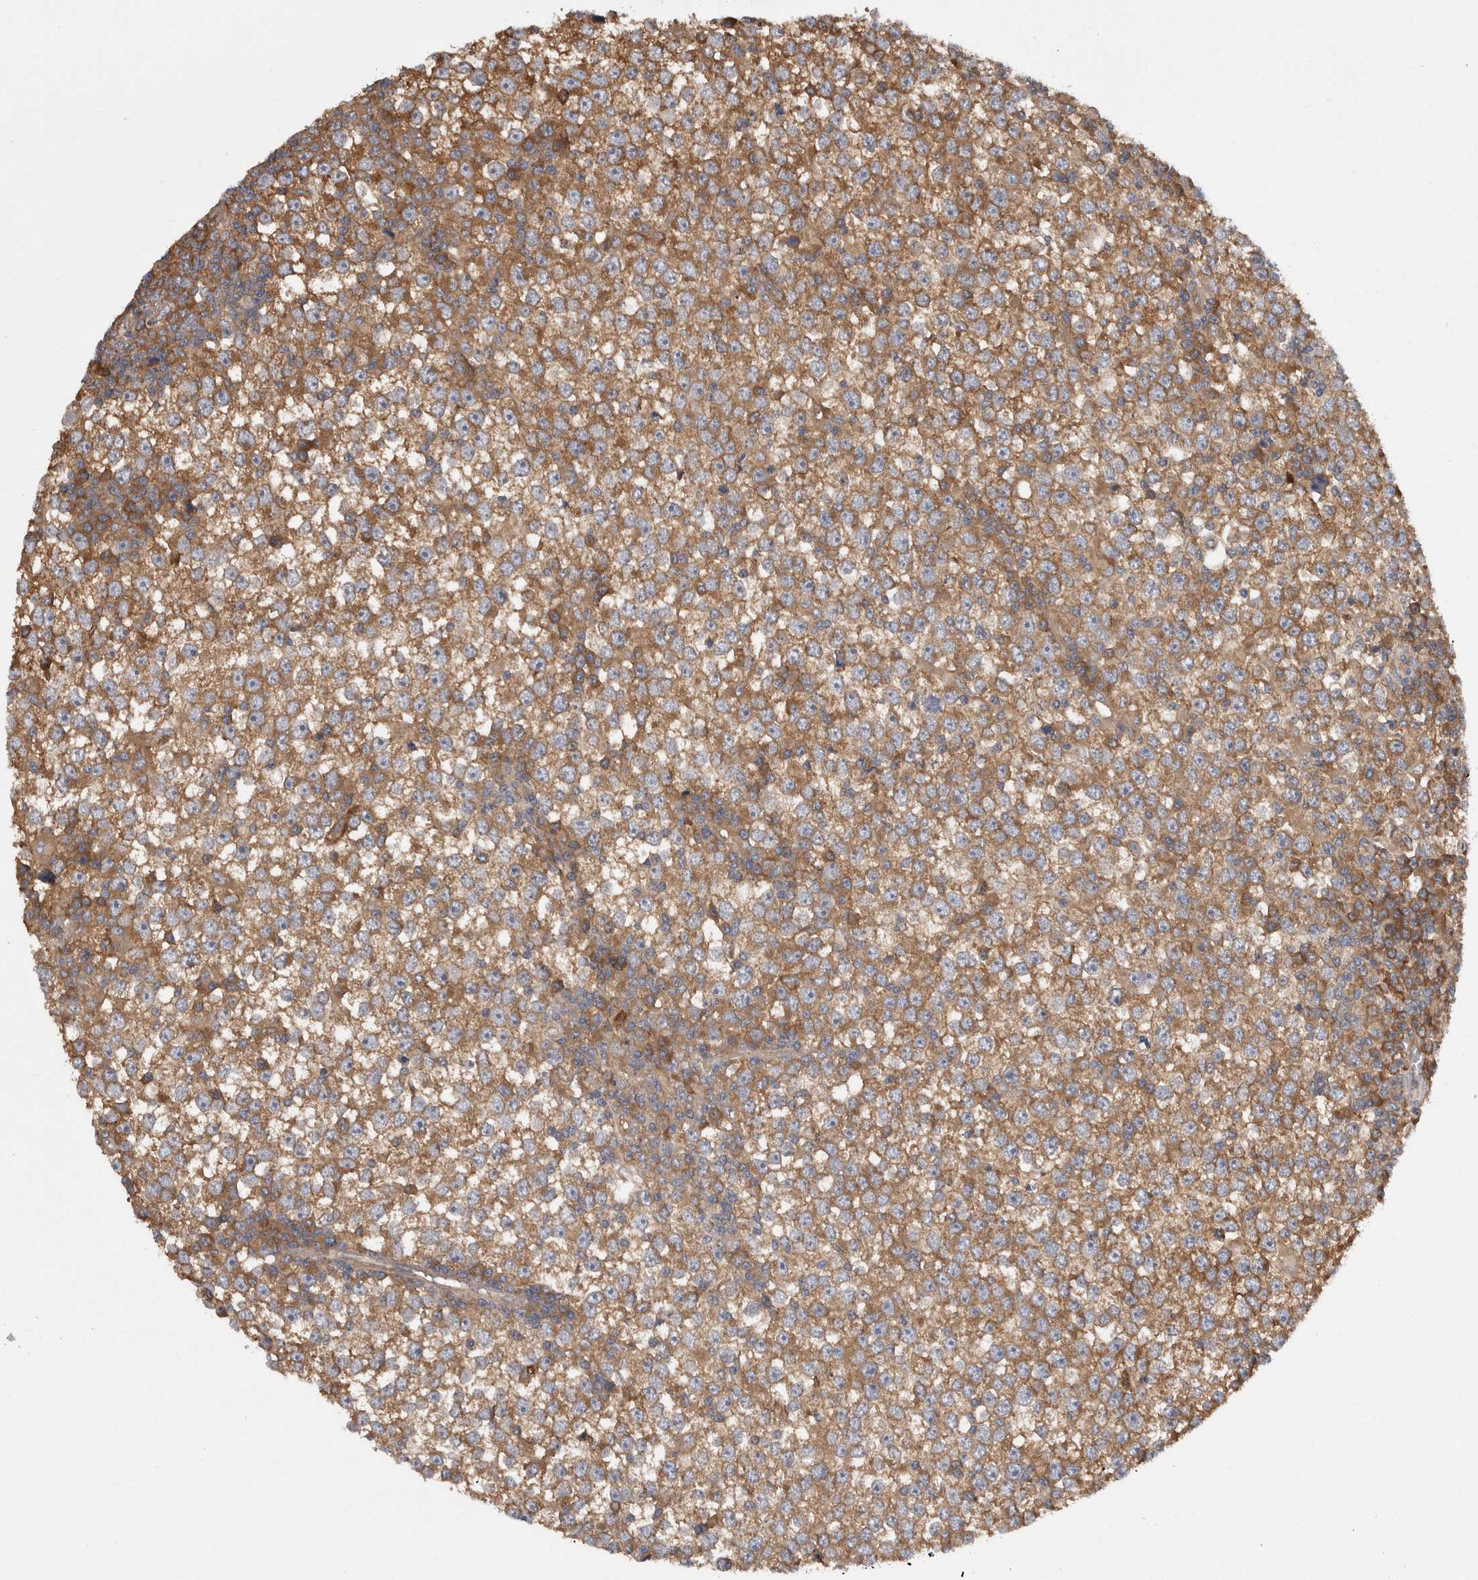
{"staining": {"intensity": "moderate", "quantity": ">75%", "location": "cytoplasmic/membranous"}, "tissue": "testis cancer", "cell_type": "Tumor cells", "image_type": "cancer", "snomed": [{"axis": "morphology", "description": "Seminoma, NOS"}, {"axis": "topography", "description": "Testis"}], "caption": "Protein staining of seminoma (testis) tissue demonstrates moderate cytoplasmic/membranous positivity in approximately >75% of tumor cells.", "gene": "SMCR8", "patient": {"sex": "male", "age": 65}}